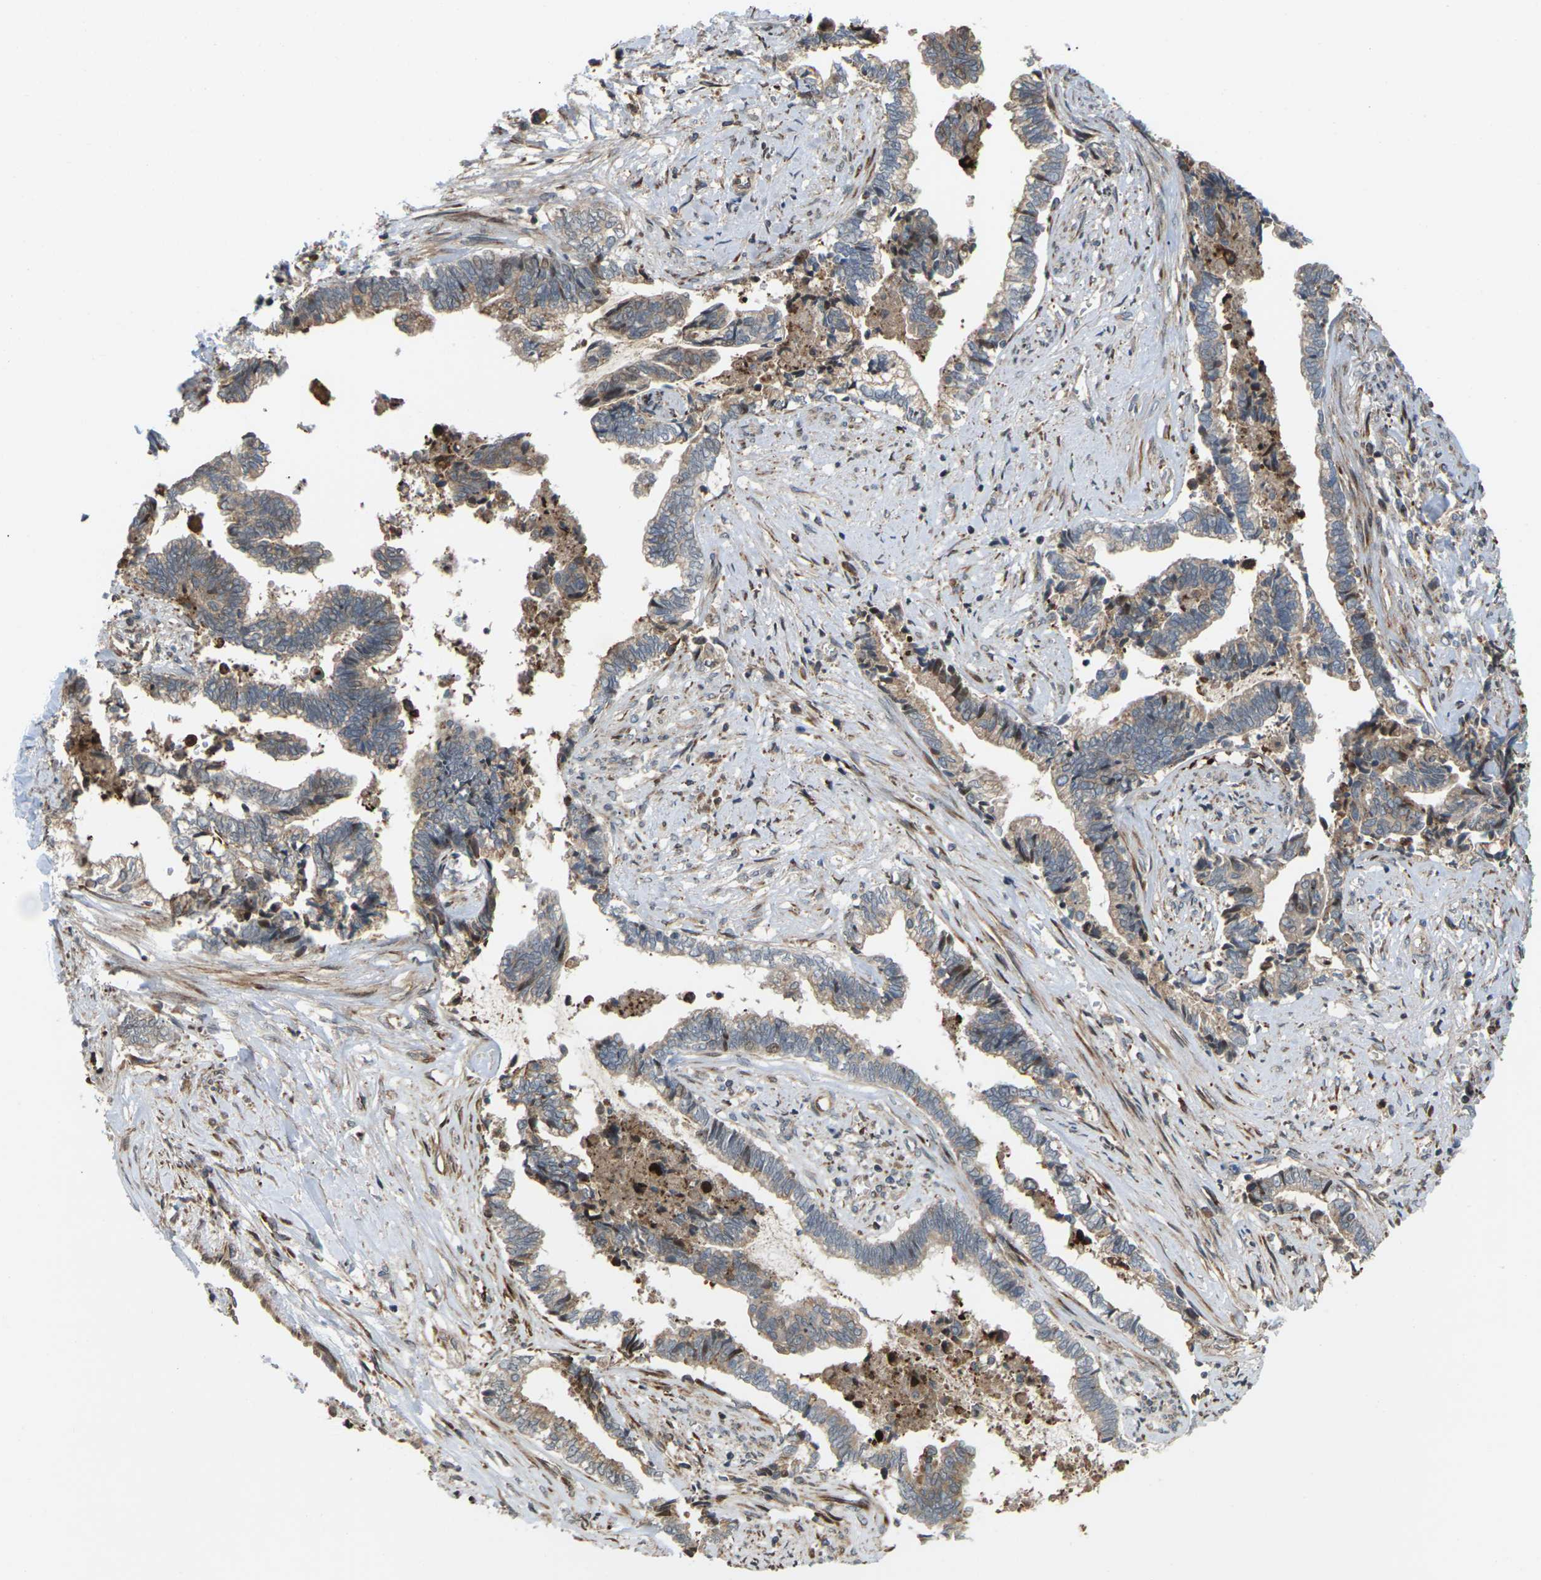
{"staining": {"intensity": "weak", "quantity": ">75%", "location": "cytoplasmic/membranous"}, "tissue": "liver cancer", "cell_type": "Tumor cells", "image_type": "cancer", "snomed": [{"axis": "morphology", "description": "Cholangiocarcinoma"}, {"axis": "topography", "description": "Liver"}], "caption": "An immunohistochemistry micrograph of tumor tissue is shown. Protein staining in brown labels weak cytoplasmic/membranous positivity in liver cancer within tumor cells.", "gene": "ROBO1", "patient": {"sex": "male", "age": 57}}